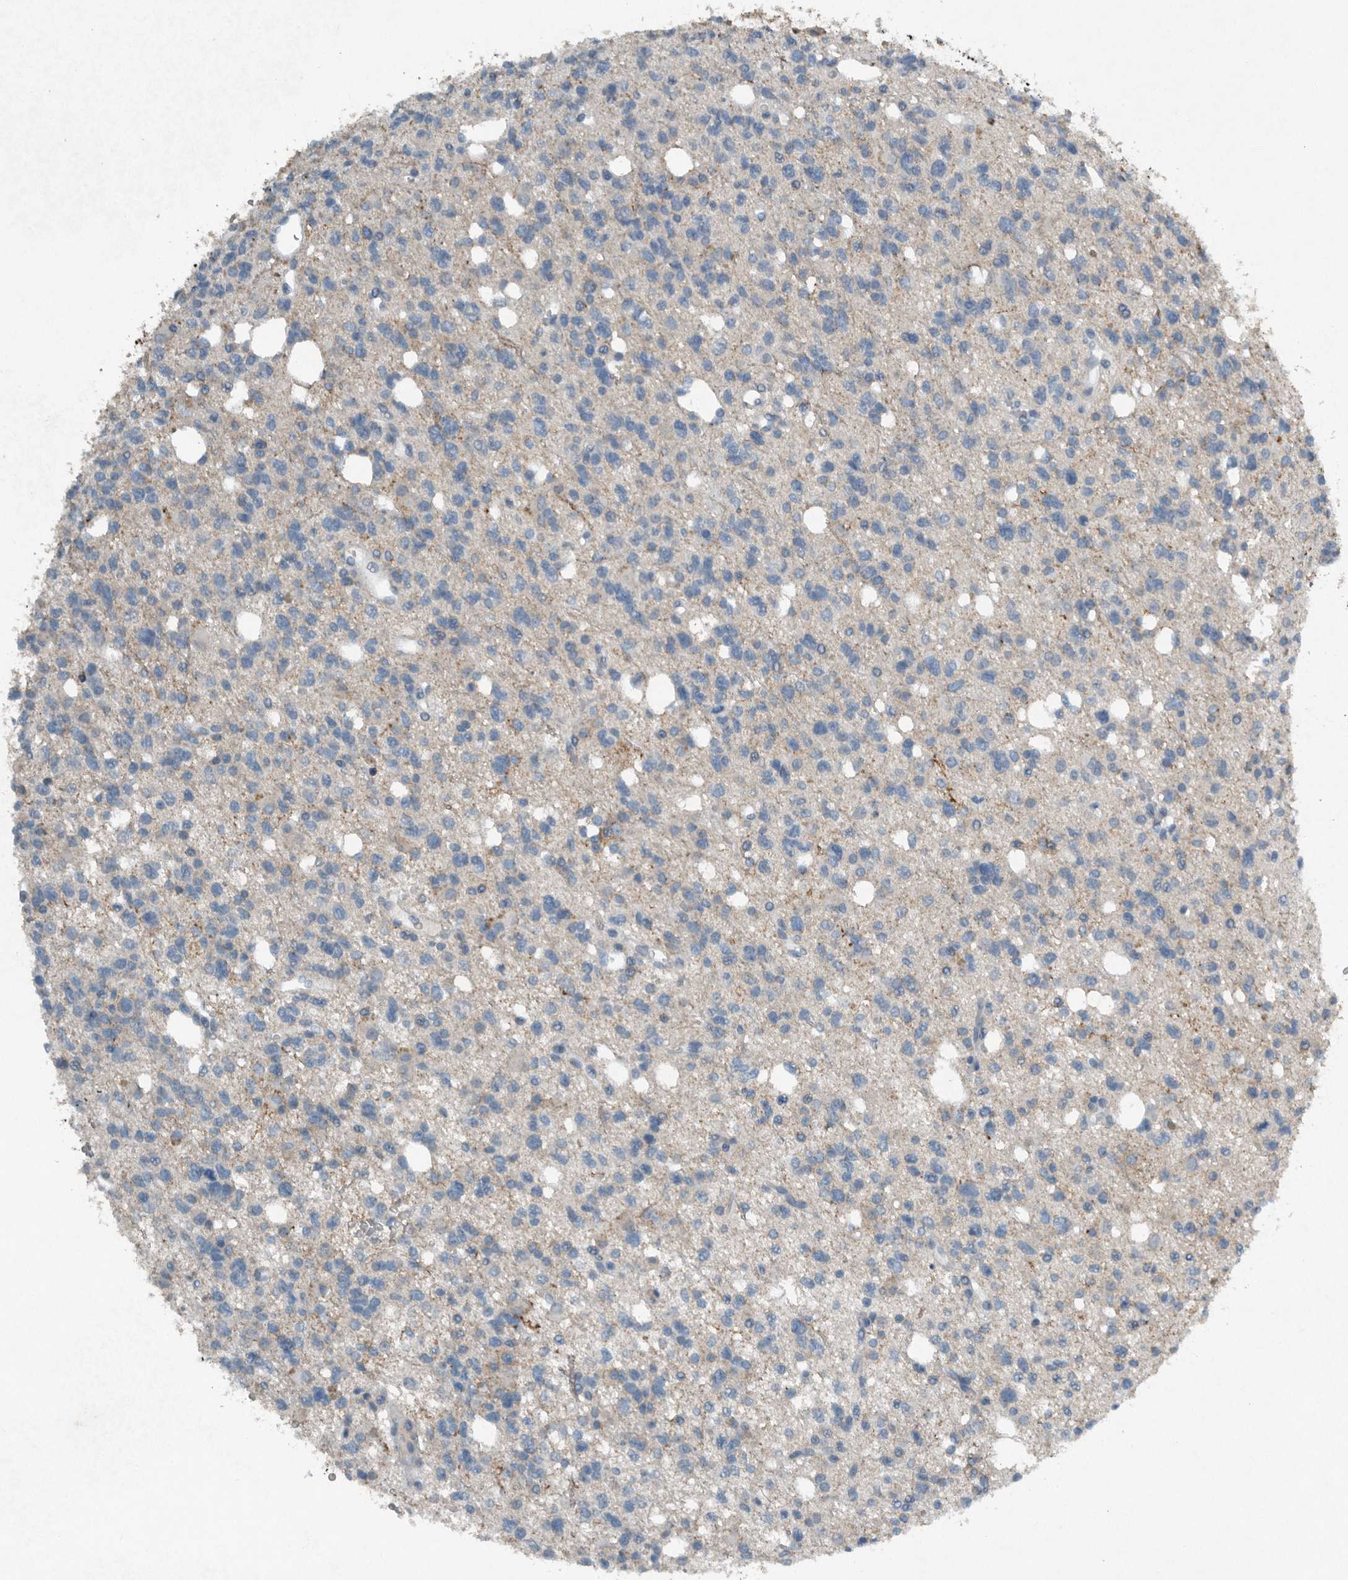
{"staining": {"intensity": "negative", "quantity": "none", "location": "none"}, "tissue": "glioma", "cell_type": "Tumor cells", "image_type": "cancer", "snomed": [{"axis": "morphology", "description": "Glioma, malignant, High grade"}, {"axis": "topography", "description": "Brain"}], "caption": "Protein analysis of malignant glioma (high-grade) demonstrates no significant staining in tumor cells.", "gene": "IL20", "patient": {"sex": "female", "age": 62}}